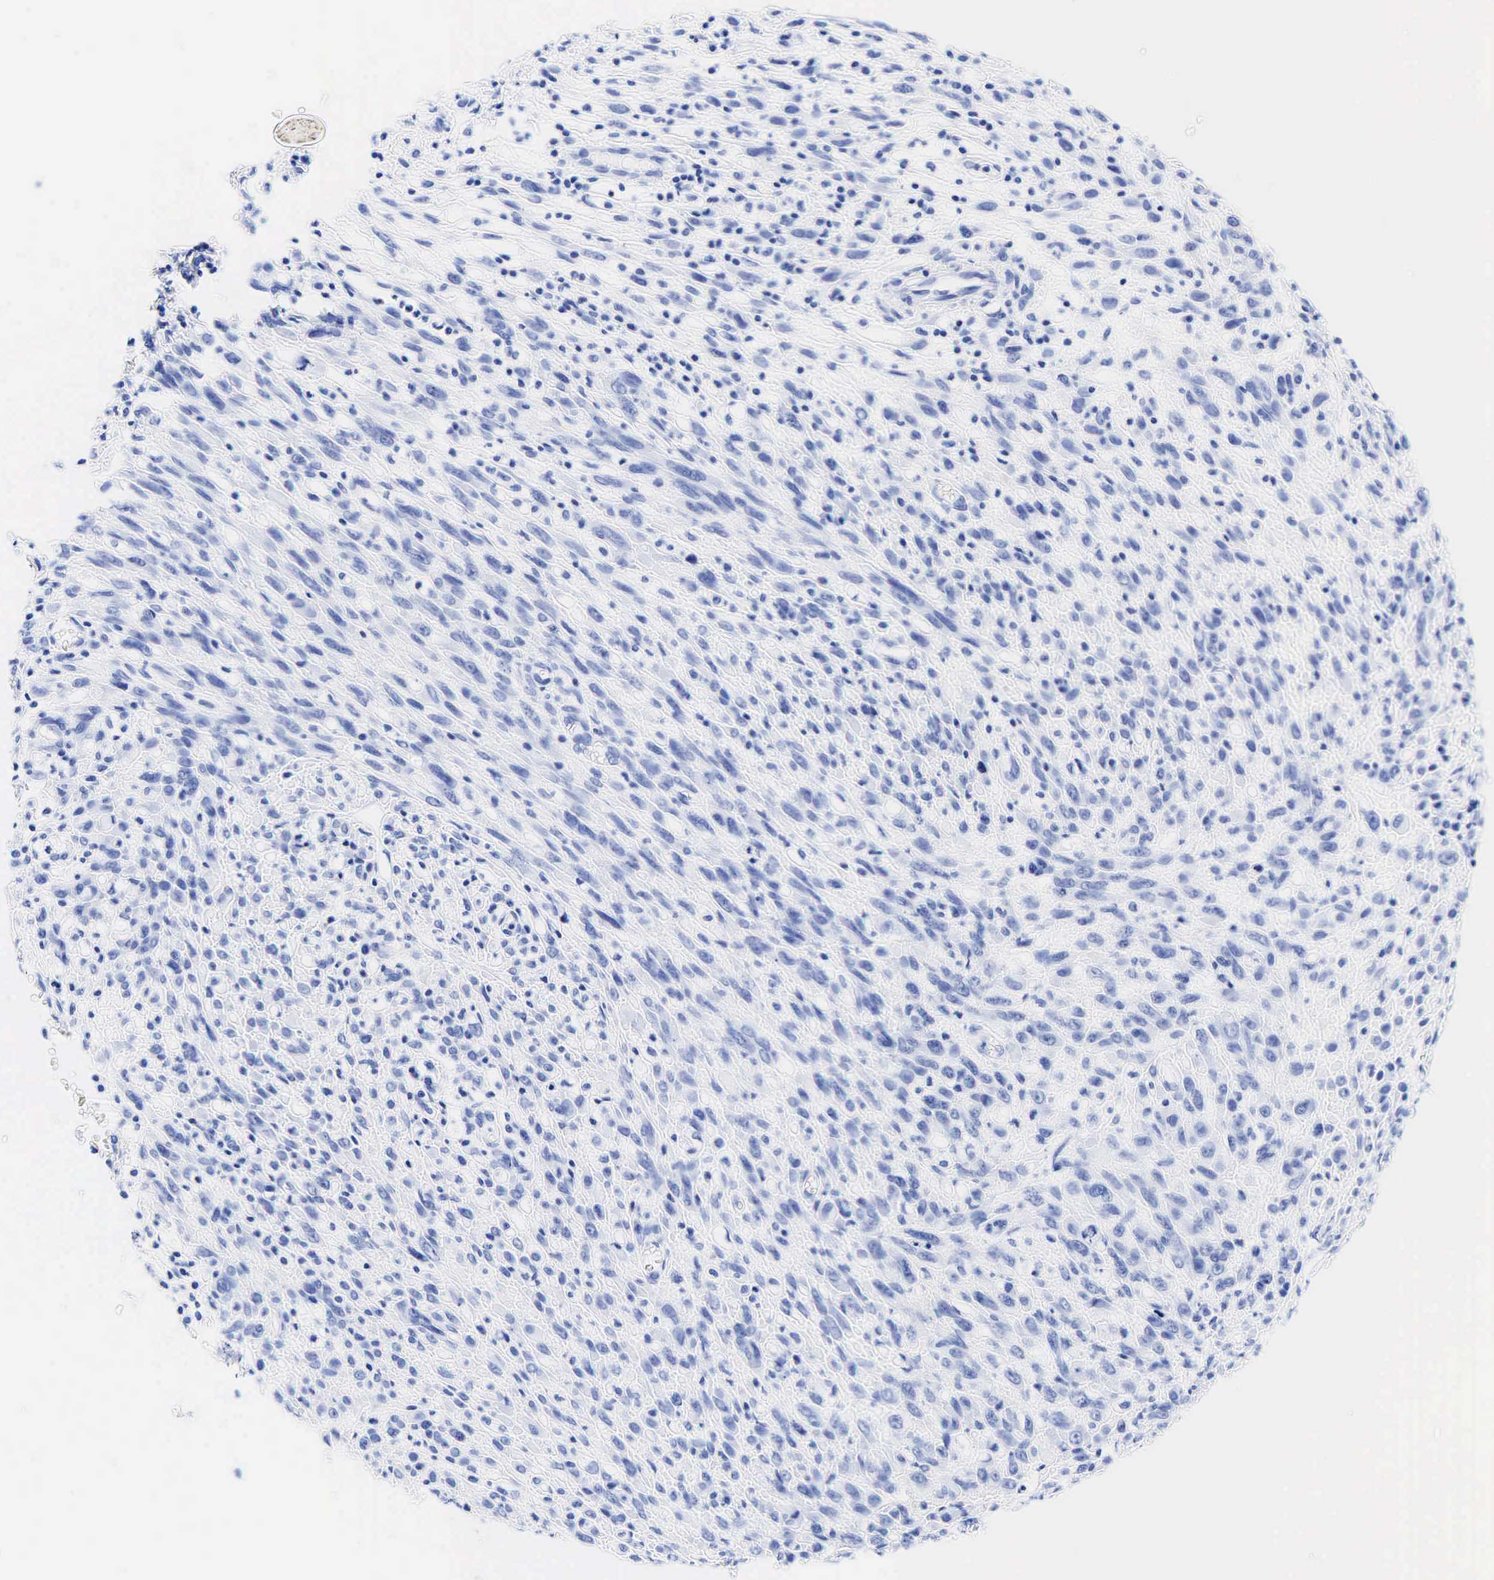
{"staining": {"intensity": "negative", "quantity": "none", "location": "none"}, "tissue": "melanoma", "cell_type": "Tumor cells", "image_type": "cancer", "snomed": [{"axis": "morphology", "description": "Malignant melanoma, NOS"}, {"axis": "topography", "description": "Skin"}], "caption": "IHC image of human malignant melanoma stained for a protein (brown), which shows no positivity in tumor cells. (DAB (3,3'-diaminobenzidine) immunohistochemistry (IHC), high magnification).", "gene": "KRT19", "patient": {"sex": "male", "age": 51}}